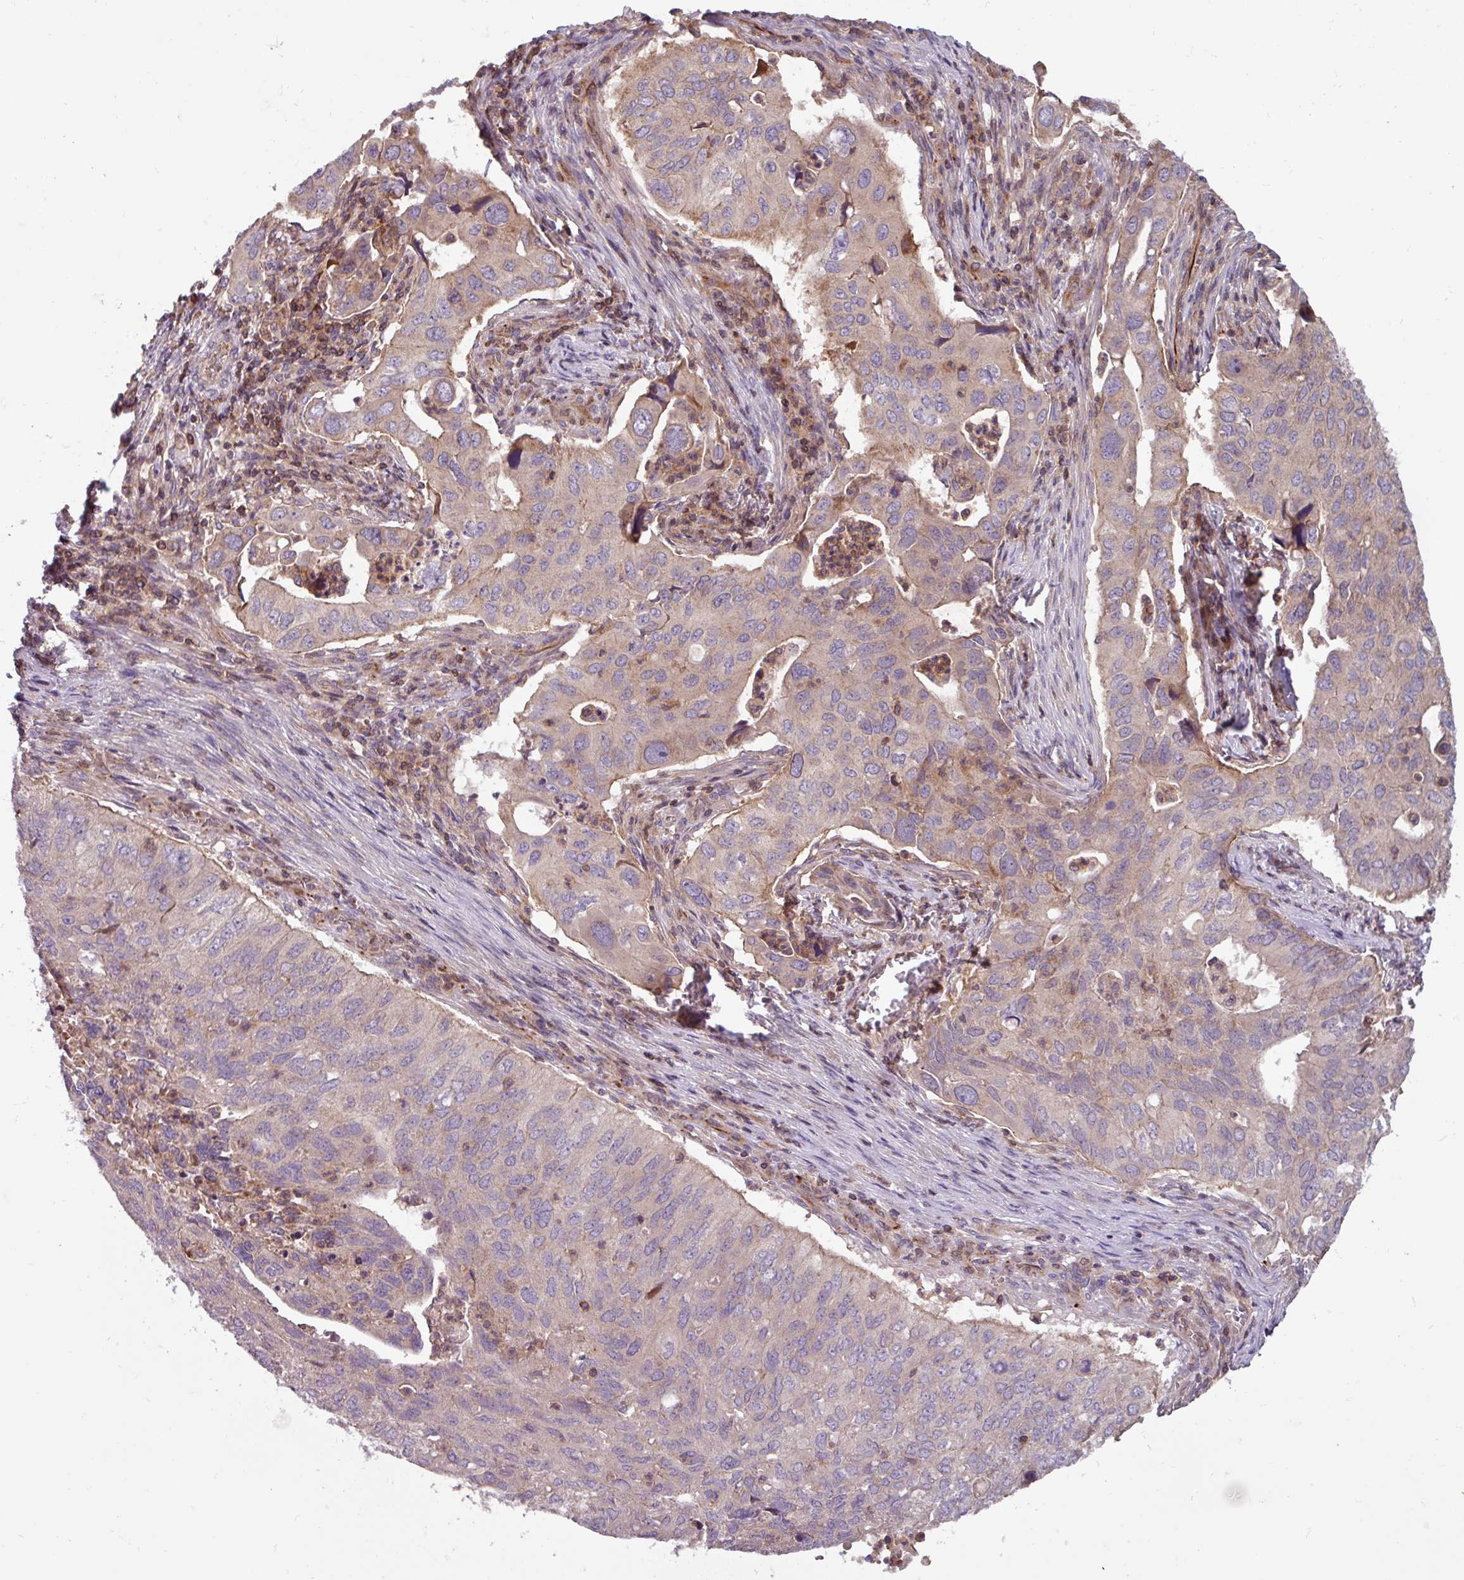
{"staining": {"intensity": "weak", "quantity": "25%-75%", "location": "cytoplasmic/membranous"}, "tissue": "lung cancer", "cell_type": "Tumor cells", "image_type": "cancer", "snomed": [{"axis": "morphology", "description": "Adenocarcinoma, NOS"}, {"axis": "topography", "description": "Lung"}], "caption": "Immunohistochemistry (IHC) photomicrograph of neoplastic tissue: adenocarcinoma (lung) stained using immunohistochemistry (IHC) displays low levels of weak protein expression localized specifically in the cytoplasmic/membranous of tumor cells, appearing as a cytoplasmic/membranous brown color.", "gene": "PLEKHD1", "patient": {"sex": "male", "age": 48}}